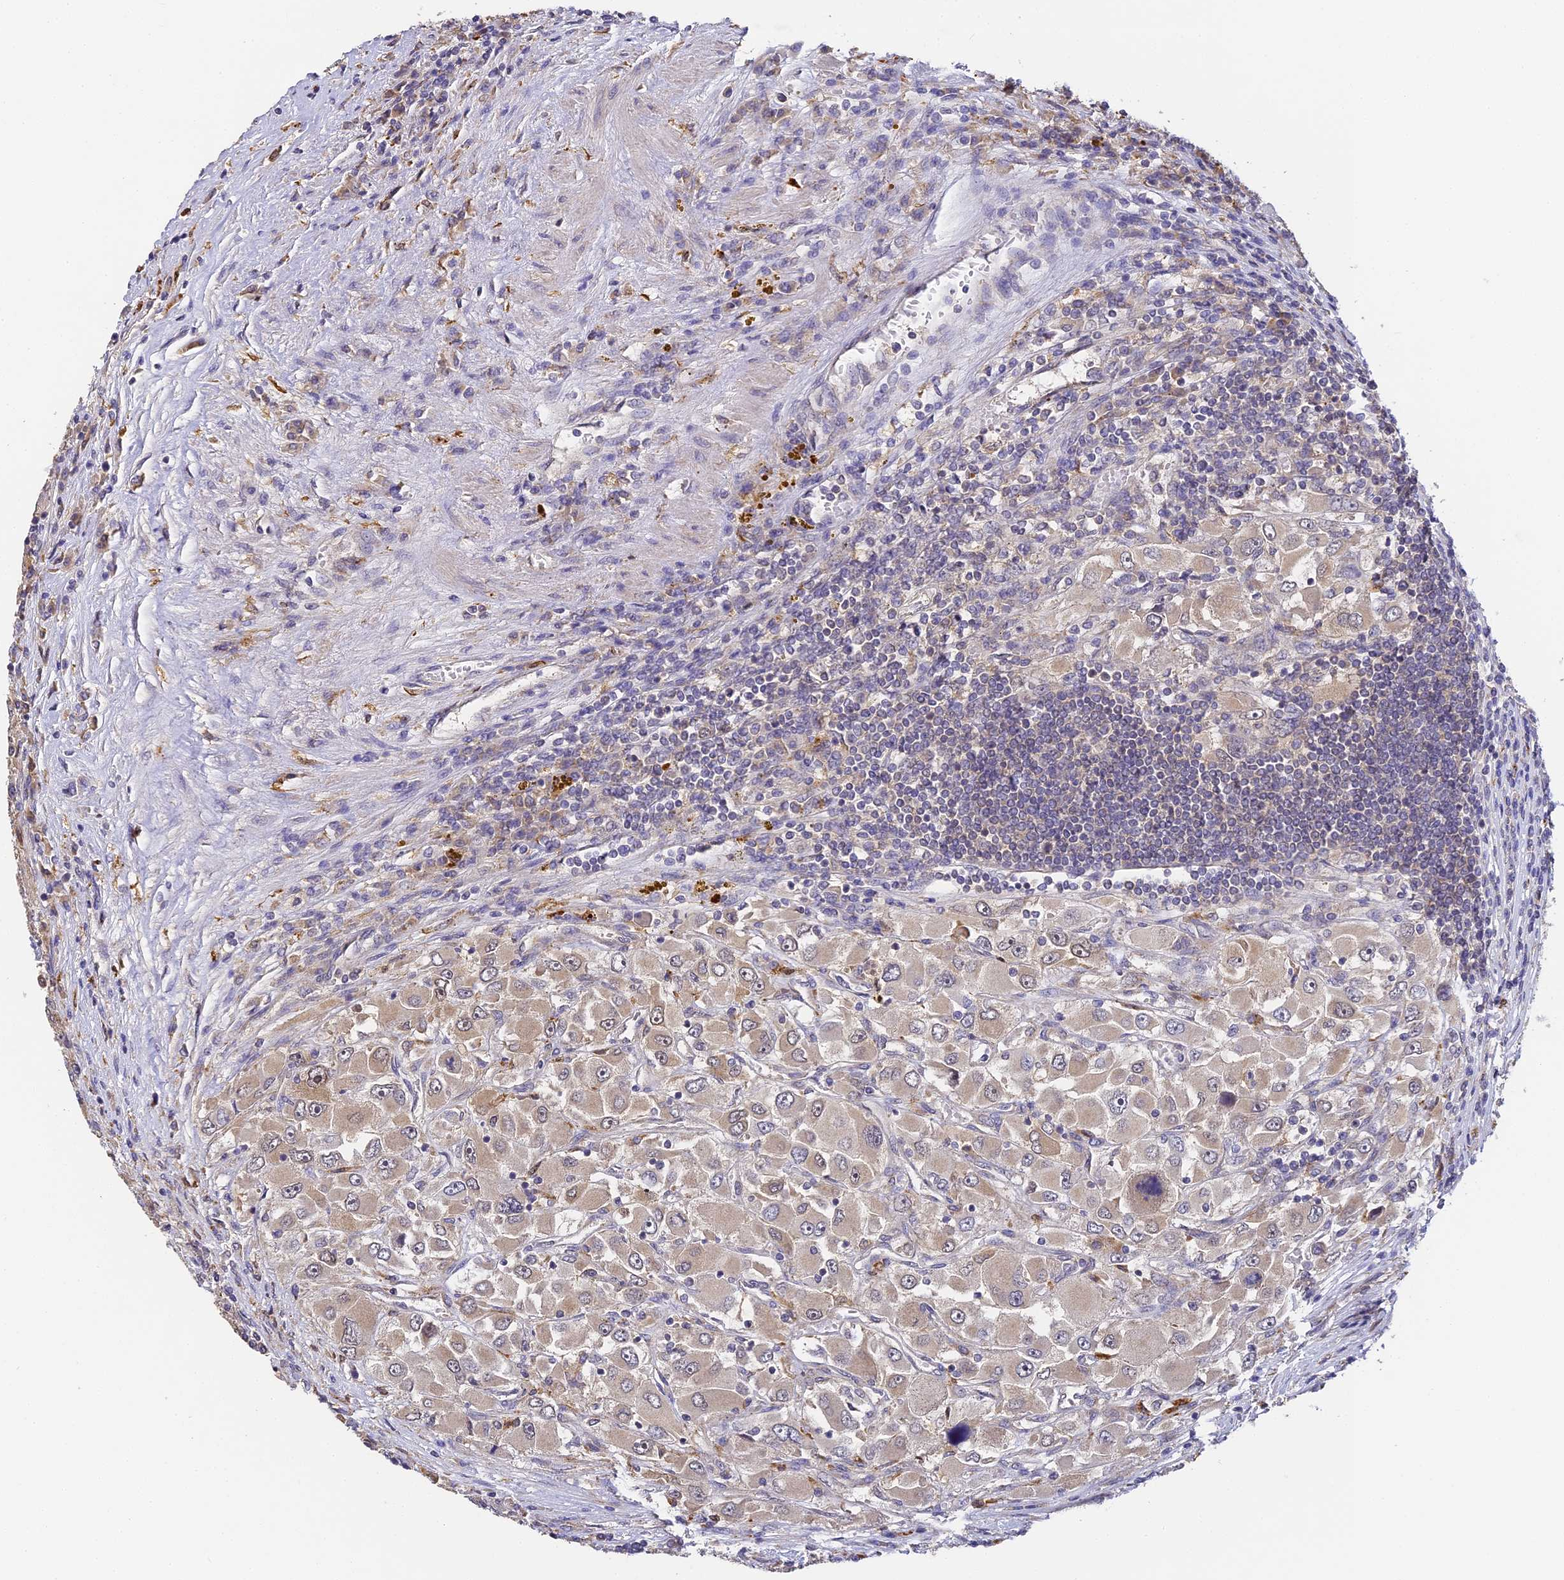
{"staining": {"intensity": "weak", "quantity": ">75%", "location": "cytoplasmic/membranous"}, "tissue": "renal cancer", "cell_type": "Tumor cells", "image_type": "cancer", "snomed": [{"axis": "morphology", "description": "Adenocarcinoma, NOS"}, {"axis": "topography", "description": "Kidney"}], "caption": "Renal cancer (adenocarcinoma) was stained to show a protein in brown. There is low levels of weak cytoplasmic/membranous positivity in about >75% of tumor cells.", "gene": "YAE1", "patient": {"sex": "female", "age": 52}}